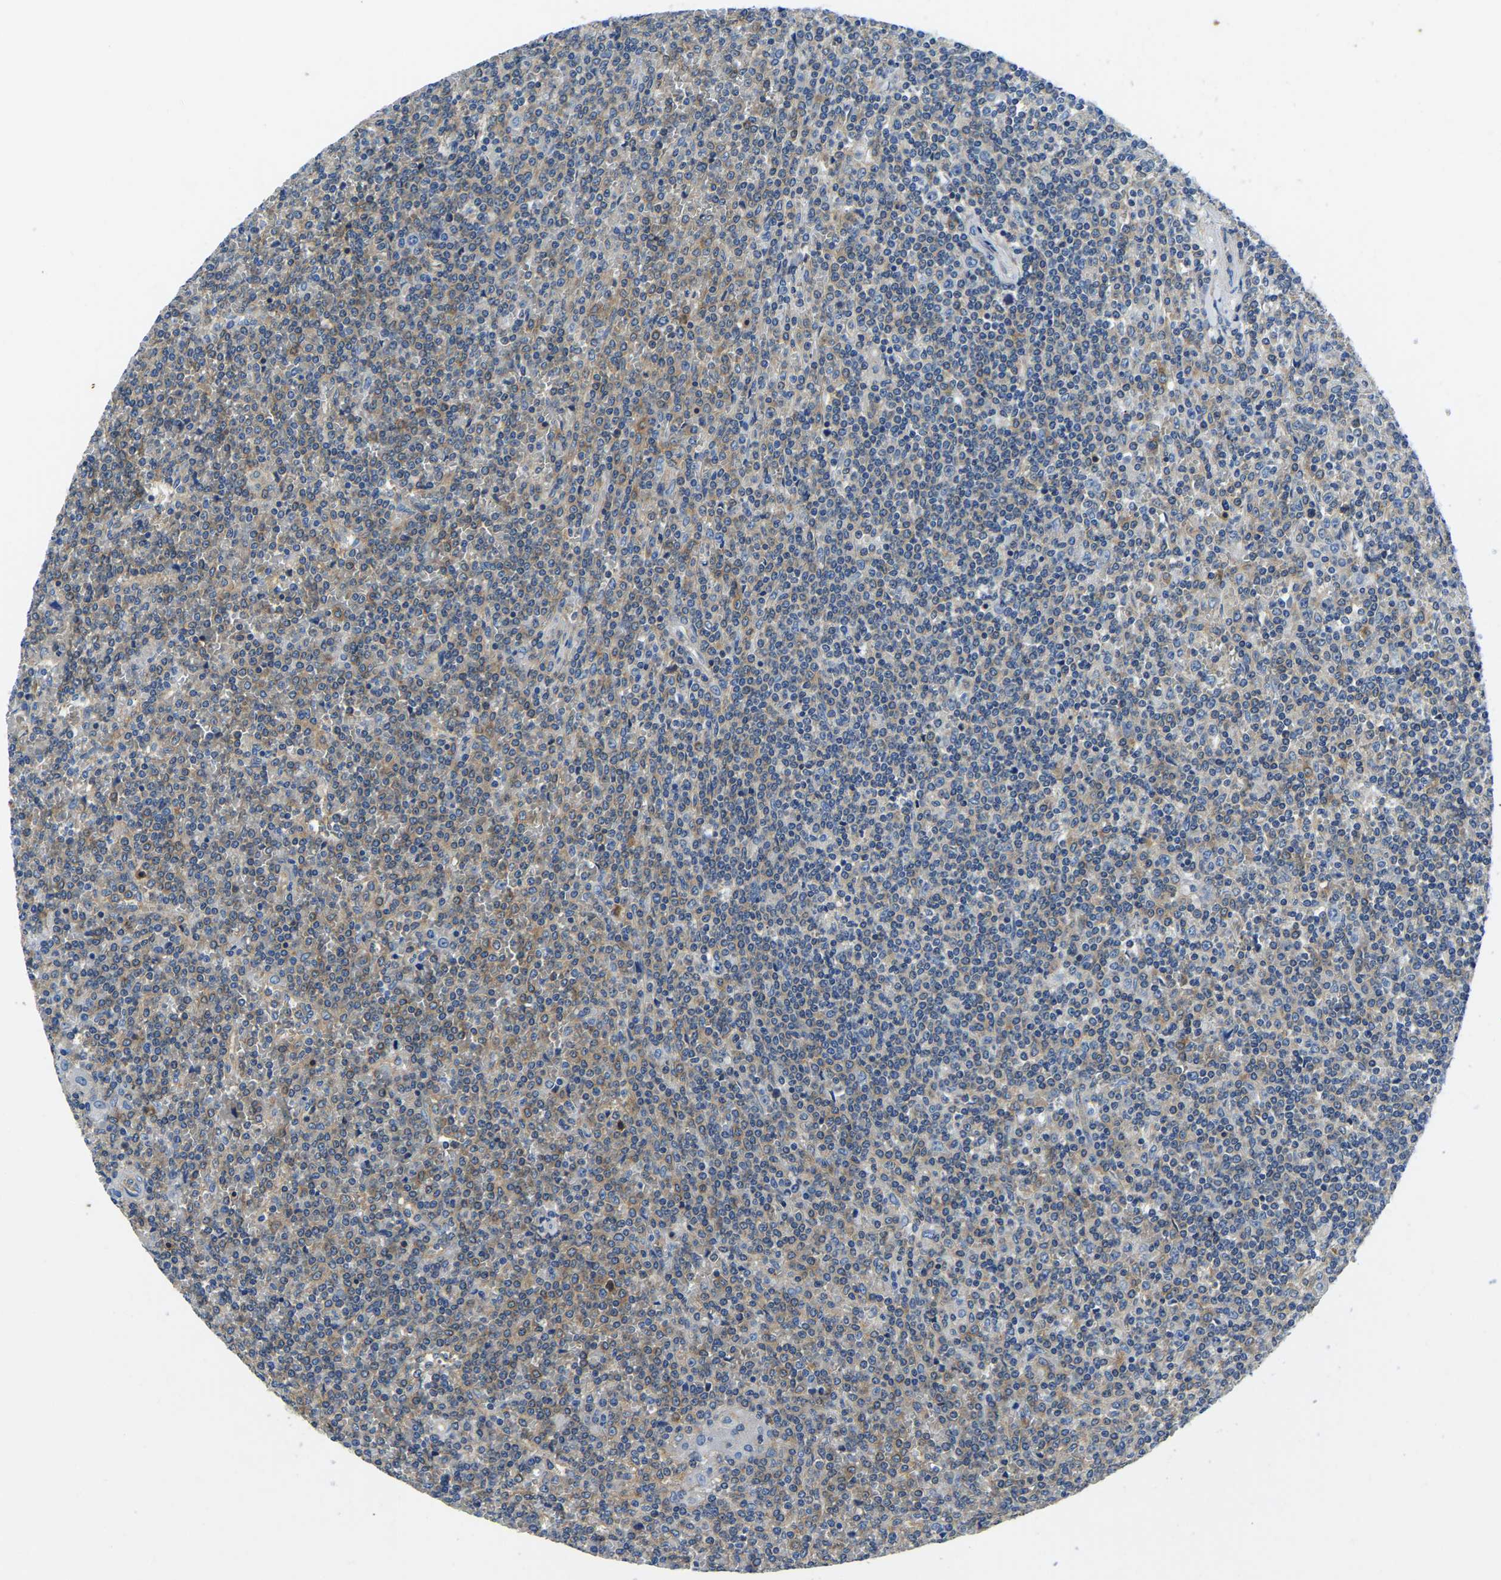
{"staining": {"intensity": "weak", "quantity": "25%-75%", "location": "cytoplasmic/membranous"}, "tissue": "lymphoma", "cell_type": "Tumor cells", "image_type": "cancer", "snomed": [{"axis": "morphology", "description": "Malignant lymphoma, non-Hodgkin's type, Low grade"}, {"axis": "topography", "description": "Spleen"}], "caption": "Approximately 25%-75% of tumor cells in low-grade malignant lymphoma, non-Hodgkin's type demonstrate weak cytoplasmic/membranous protein expression as visualized by brown immunohistochemical staining.", "gene": "STAT2", "patient": {"sex": "female", "age": 19}}